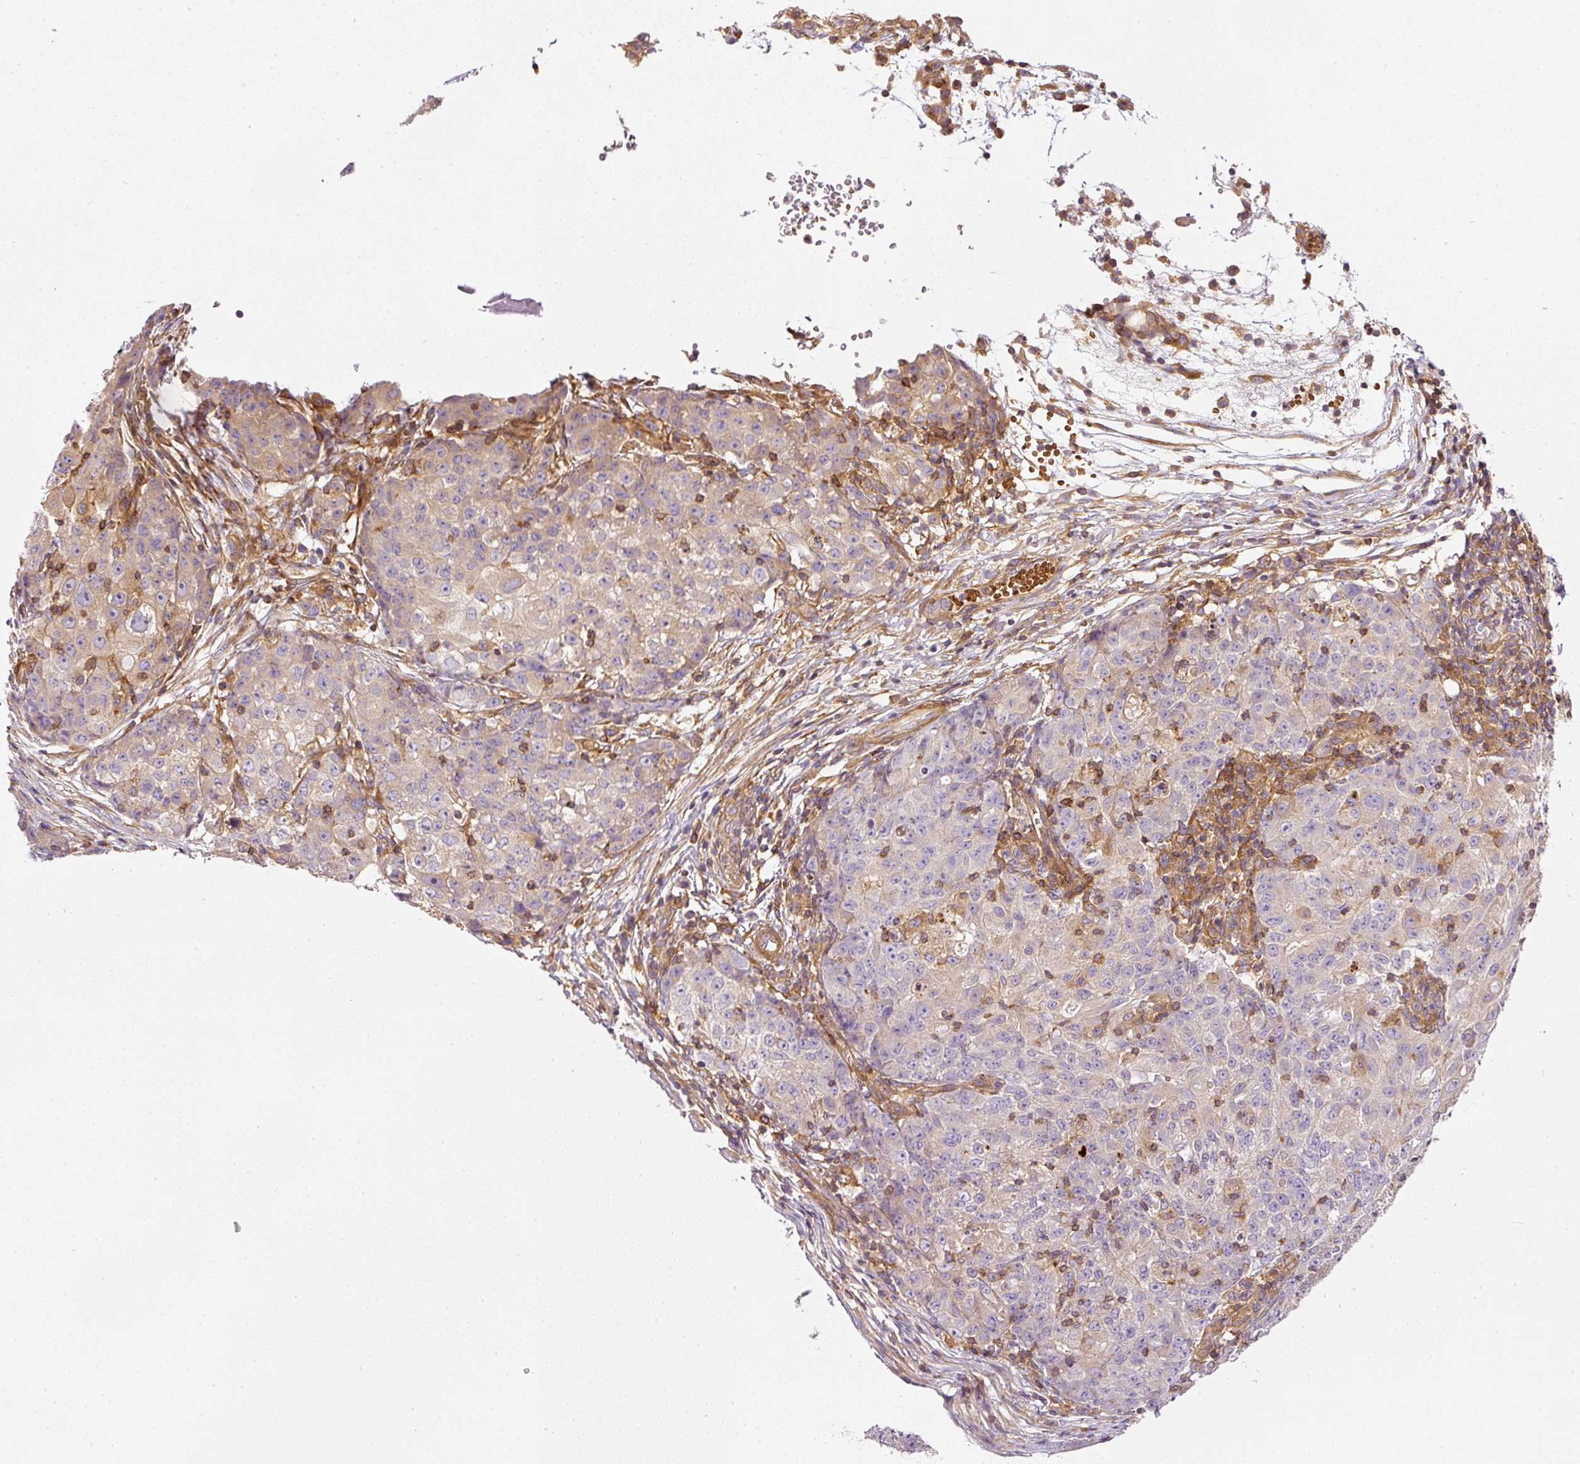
{"staining": {"intensity": "weak", "quantity": "<25%", "location": "cytoplasmic/membranous"}, "tissue": "ovarian cancer", "cell_type": "Tumor cells", "image_type": "cancer", "snomed": [{"axis": "morphology", "description": "Carcinoma, endometroid"}, {"axis": "topography", "description": "Ovary"}], "caption": "A high-resolution histopathology image shows immunohistochemistry (IHC) staining of endometroid carcinoma (ovarian), which exhibits no significant positivity in tumor cells. (DAB IHC with hematoxylin counter stain).", "gene": "TBC1D2B", "patient": {"sex": "female", "age": 42}}